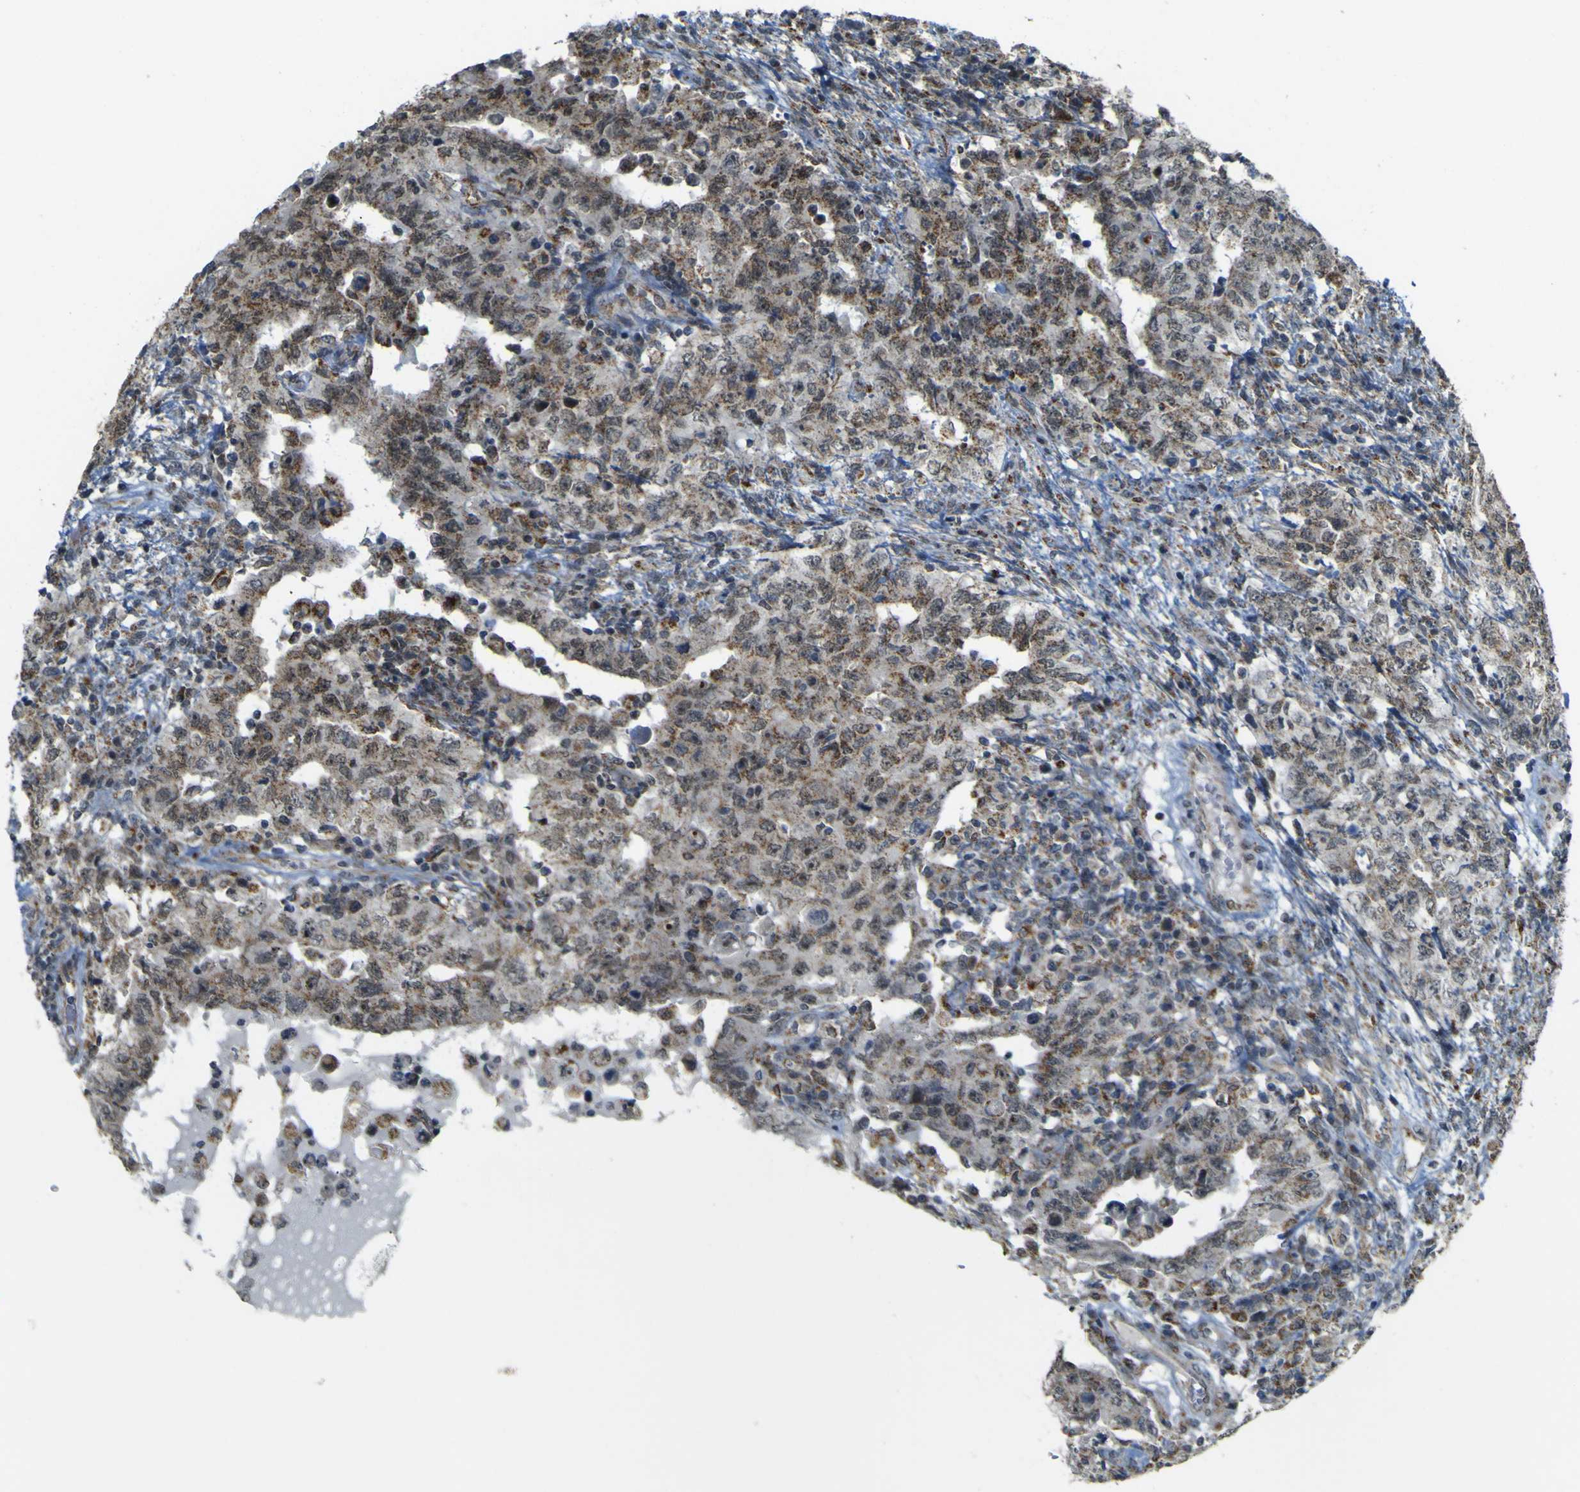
{"staining": {"intensity": "moderate", "quantity": "25%-75%", "location": "cytoplasmic/membranous"}, "tissue": "testis cancer", "cell_type": "Tumor cells", "image_type": "cancer", "snomed": [{"axis": "morphology", "description": "Carcinoma, Embryonal, NOS"}, {"axis": "topography", "description": "Testis"}], "caption": "Immunohistochemical staining of human embryonal carcinoma (testis) reveals medium levels of moderate cytoplasmic/membranous staining in approximately 25%-75% of tumor cells.", "gene": "ACBD5", "patient": {"sex": "male", "age": 26}}